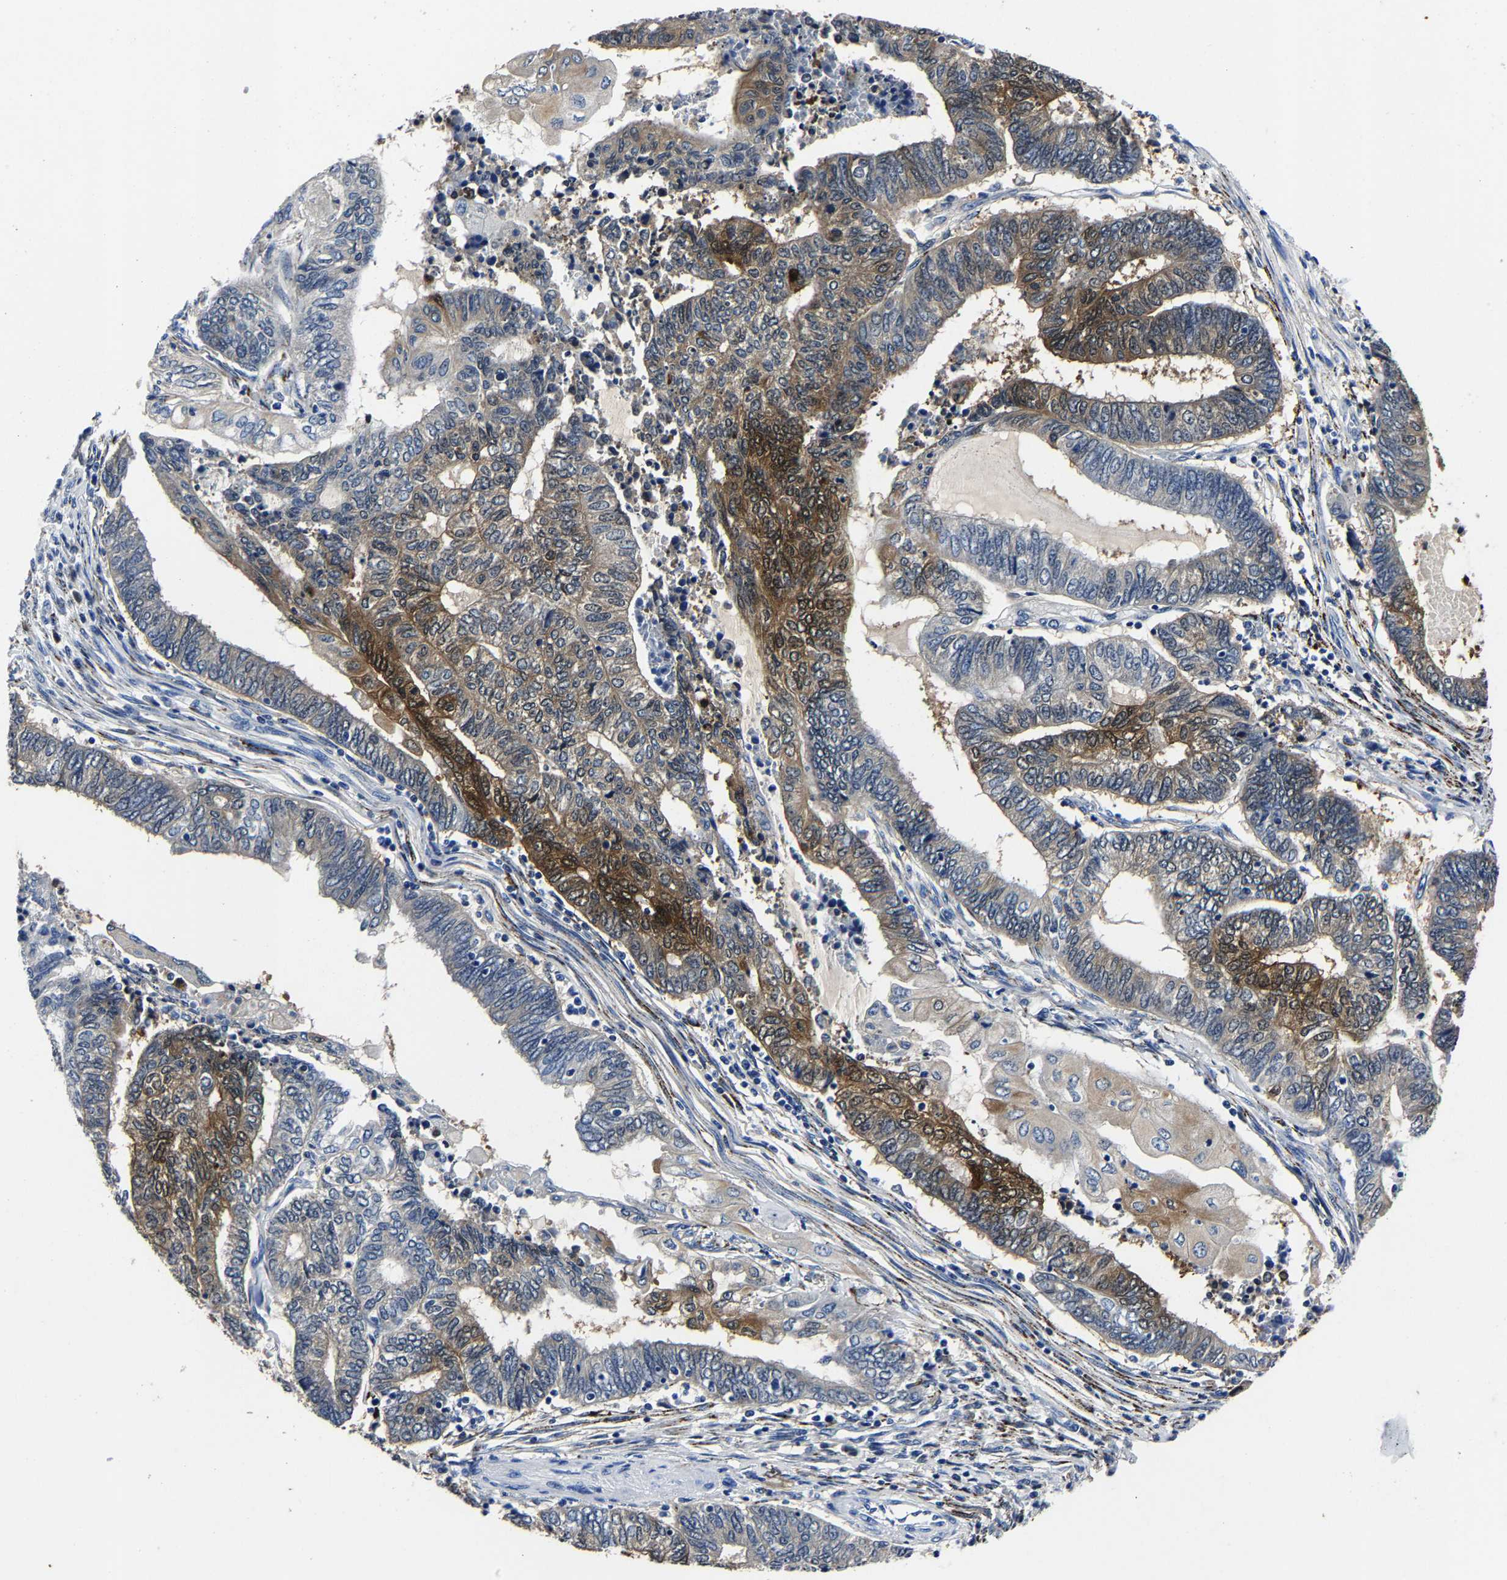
{"staining": {"intensity": "moderate", "quantity": "25%-75%", "location": "cytoplasmic/membranous"}, "tissue": "endometrial cancer", "cell_type": "Tumor cells", "image_type": "cancer", "snomed": [{"axis": "morphology", "description": "Adenocarcinoma, NOS"}, {"axis": "topography", "description": "Uterus"}, {"axis": "topography", "description": "Endometrium"}], "caption": "Immunohistochemistry (IHC) staining of adenocarcinoma (endometrial), which demonstrates medium levels of moderate cytoplasmic/membranous positivity in about 25%-75% of tumor cells indicating moderate cytoplasmic/membranous protein expression. The staining was performed using DAB (3,3'-diaminobenzidine) (brown) for protein detection and nuclei were counterstained in hematoxylin (blue).", "gene": "PSPH", "patient": {"sex": "female", "age": 70}}